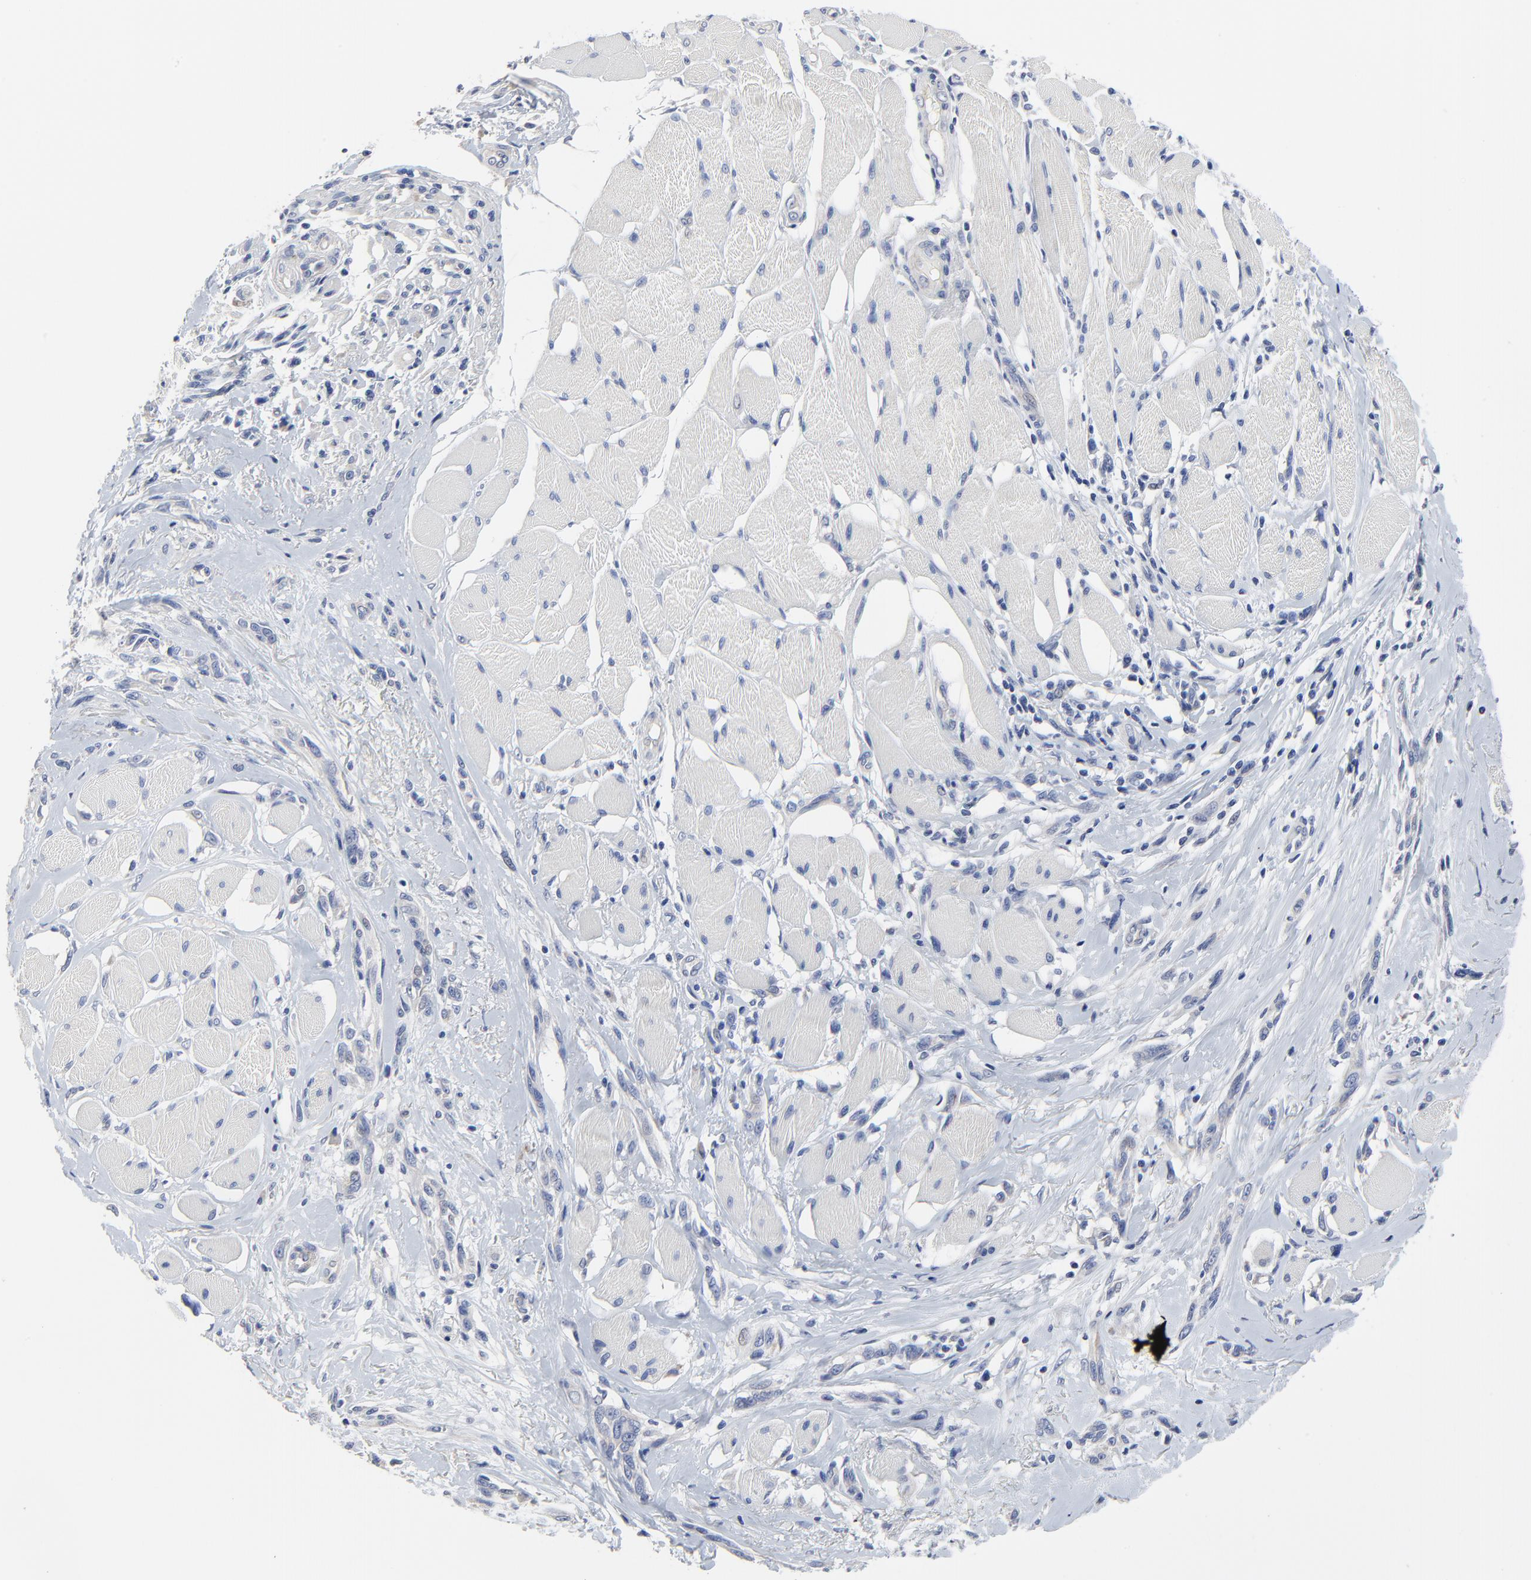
{"staining": {"intensity": "negative", "quantity": "none", "location": "none"}, "tissue": "melanoma", "cell_type": "Tumor cells", "image_type": "cancer", "snomed": [{"axis": "morphology", "description": "Malignant melanoma, NOS"}, {"axis": "topography", "description": "Skin"}], "caption": "Tumor cells are negative for protein expression in human malignant melanoma.", "gene": "DHRSX", "patient": {"sex": "male", "age": 91}}